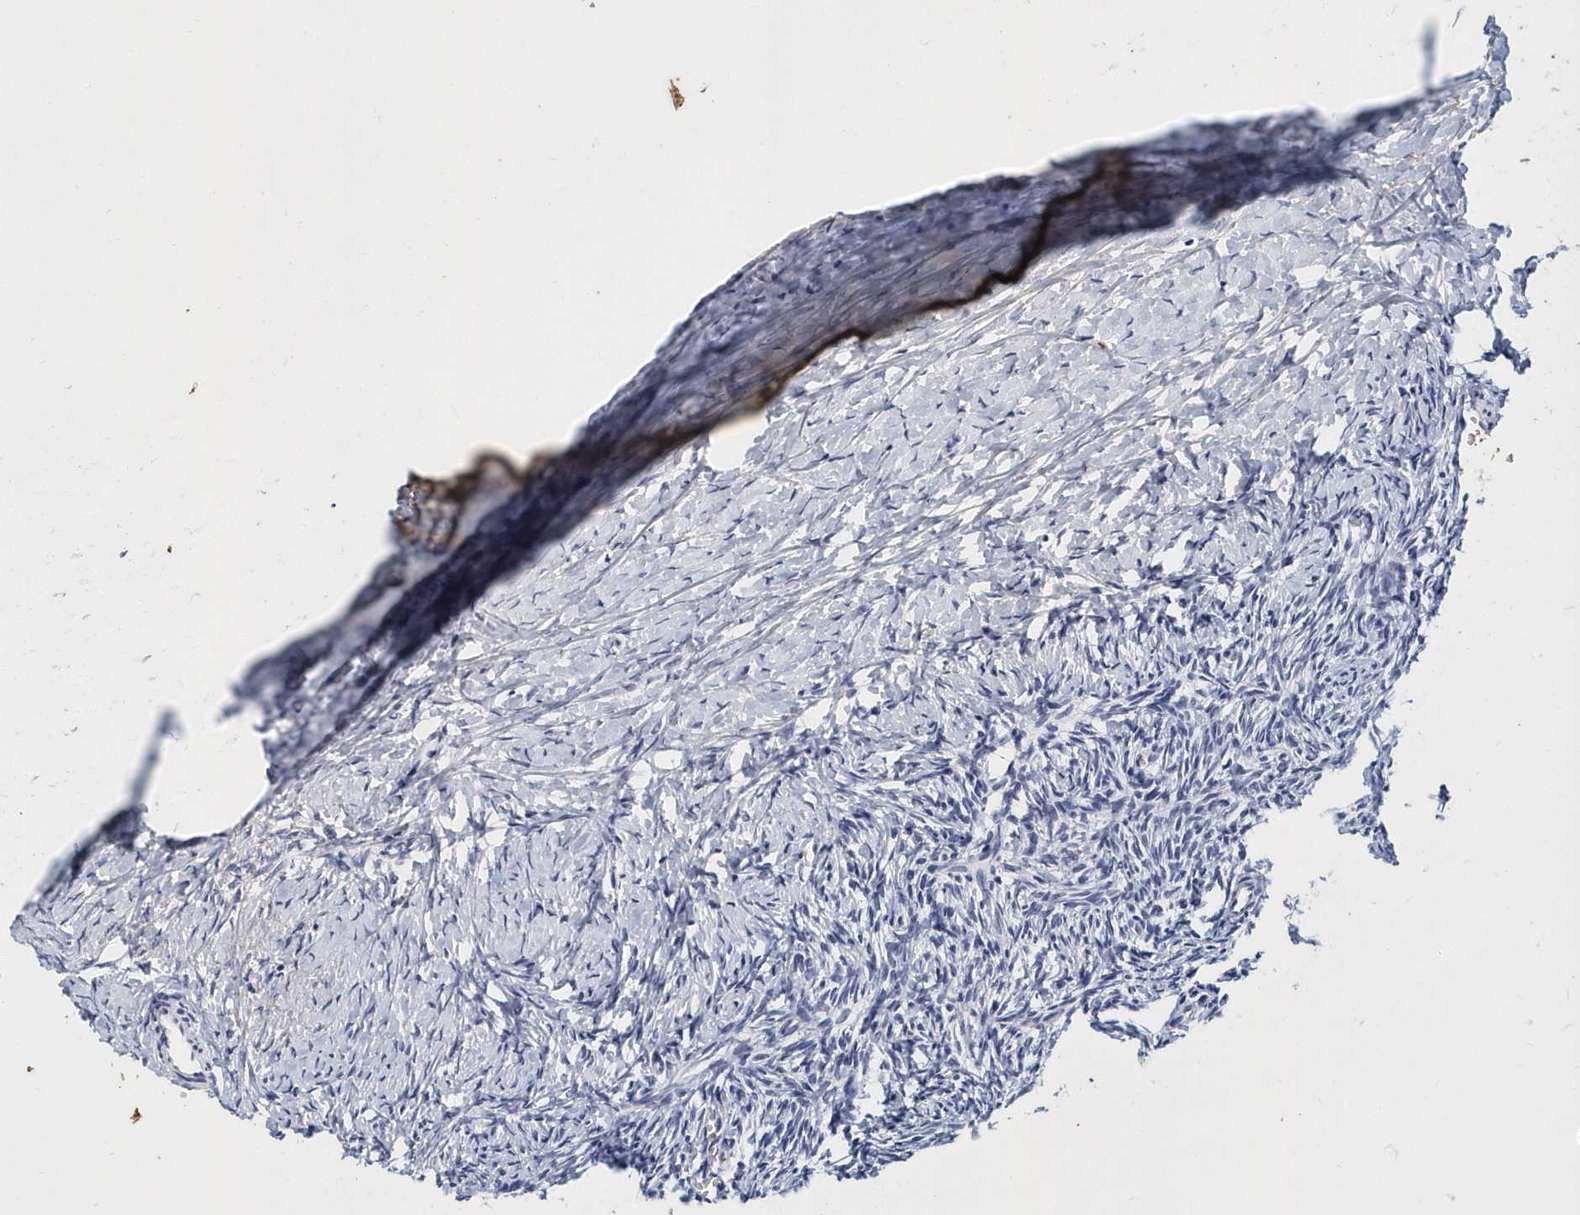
{"staining": {"intensity": "negative", "quantity": "none", "location": "none"}, "tissue": "ovary", "cell_type": "Follicle cells", "image_type": "normal", "snomed": [{"axis": "morphology", "description": "Normal tissue, NOS"}, {"axis": "morphology", "description": "Developmental malformation"}, {"axis": "topography", "description": "Ovary"}], "caption": "IHC of benign ovary shows no expression in follicle cells. The staining was performed using DAB (3,3'-diaminobenzidine) to visualize the protein expression in brown, while the nuclei were stained in blue with hematoxylin (Magnification: 20x).", "gene": "ITGA2B", "patient": {"sex": "female", "age": 39}}